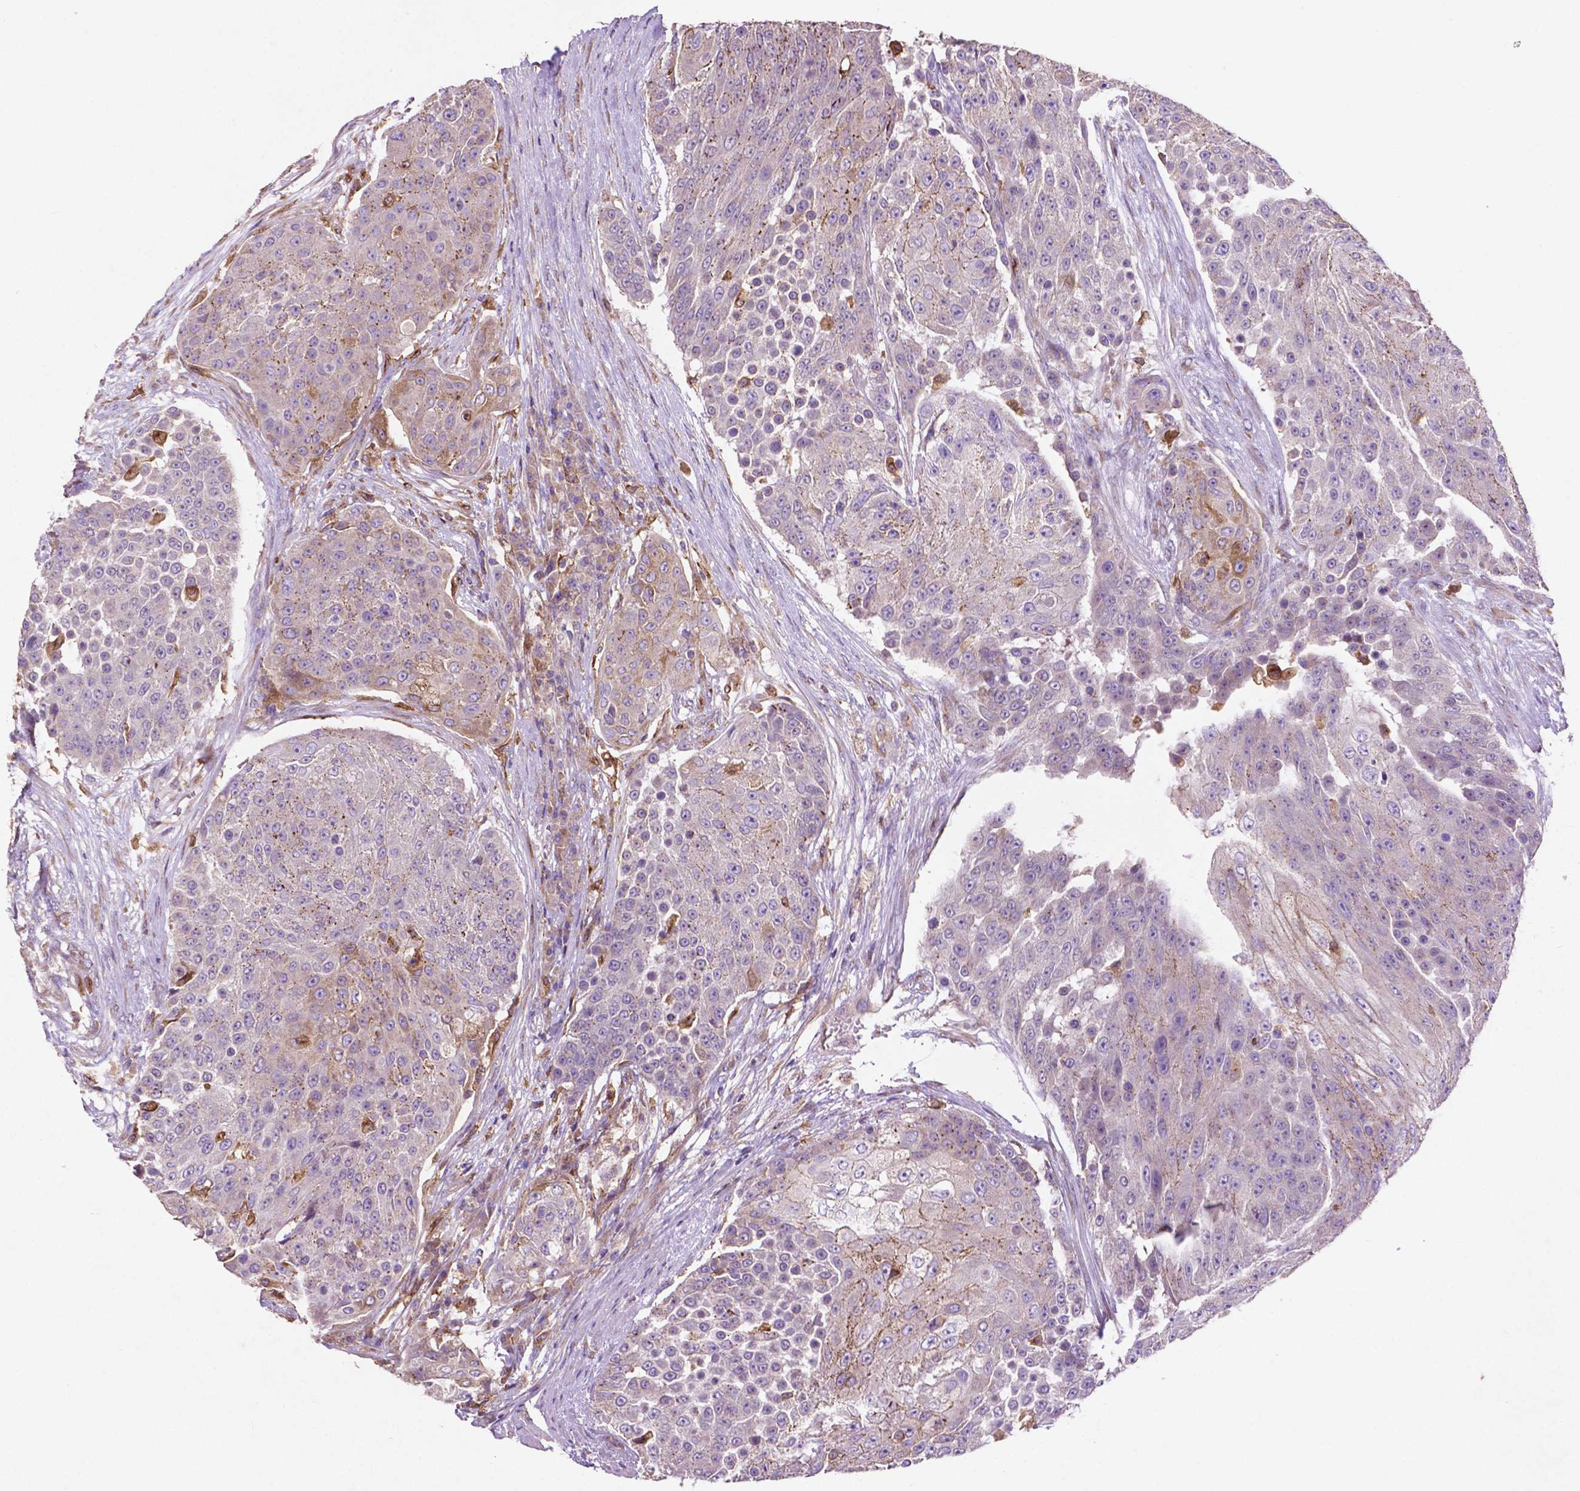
{"staining": {"intensity": "moderate", "quantity": "<25%", "location": "cytoplasmic/membranous"}, "tissue": "urothelial cancer", "cell_type": "Tumor cells", "image_type": "cancer", "snomed": [{"axis": "morphology", "description": "Urothelial carcinoma, High grade"}, {"axis": "topography", "description": "Urinary bladder"}], "caption": "Tumor cells demonstrate low levels of moderate cytoplasmic/membranous staining in approximately <25% of cells in urothelial cancer. Immunohistochemistry (ihc) stains the protein in brown and the nuclei are stained blue.", "gene": "MBTPS1", "patient": {"sex": "female", "age": 63}}